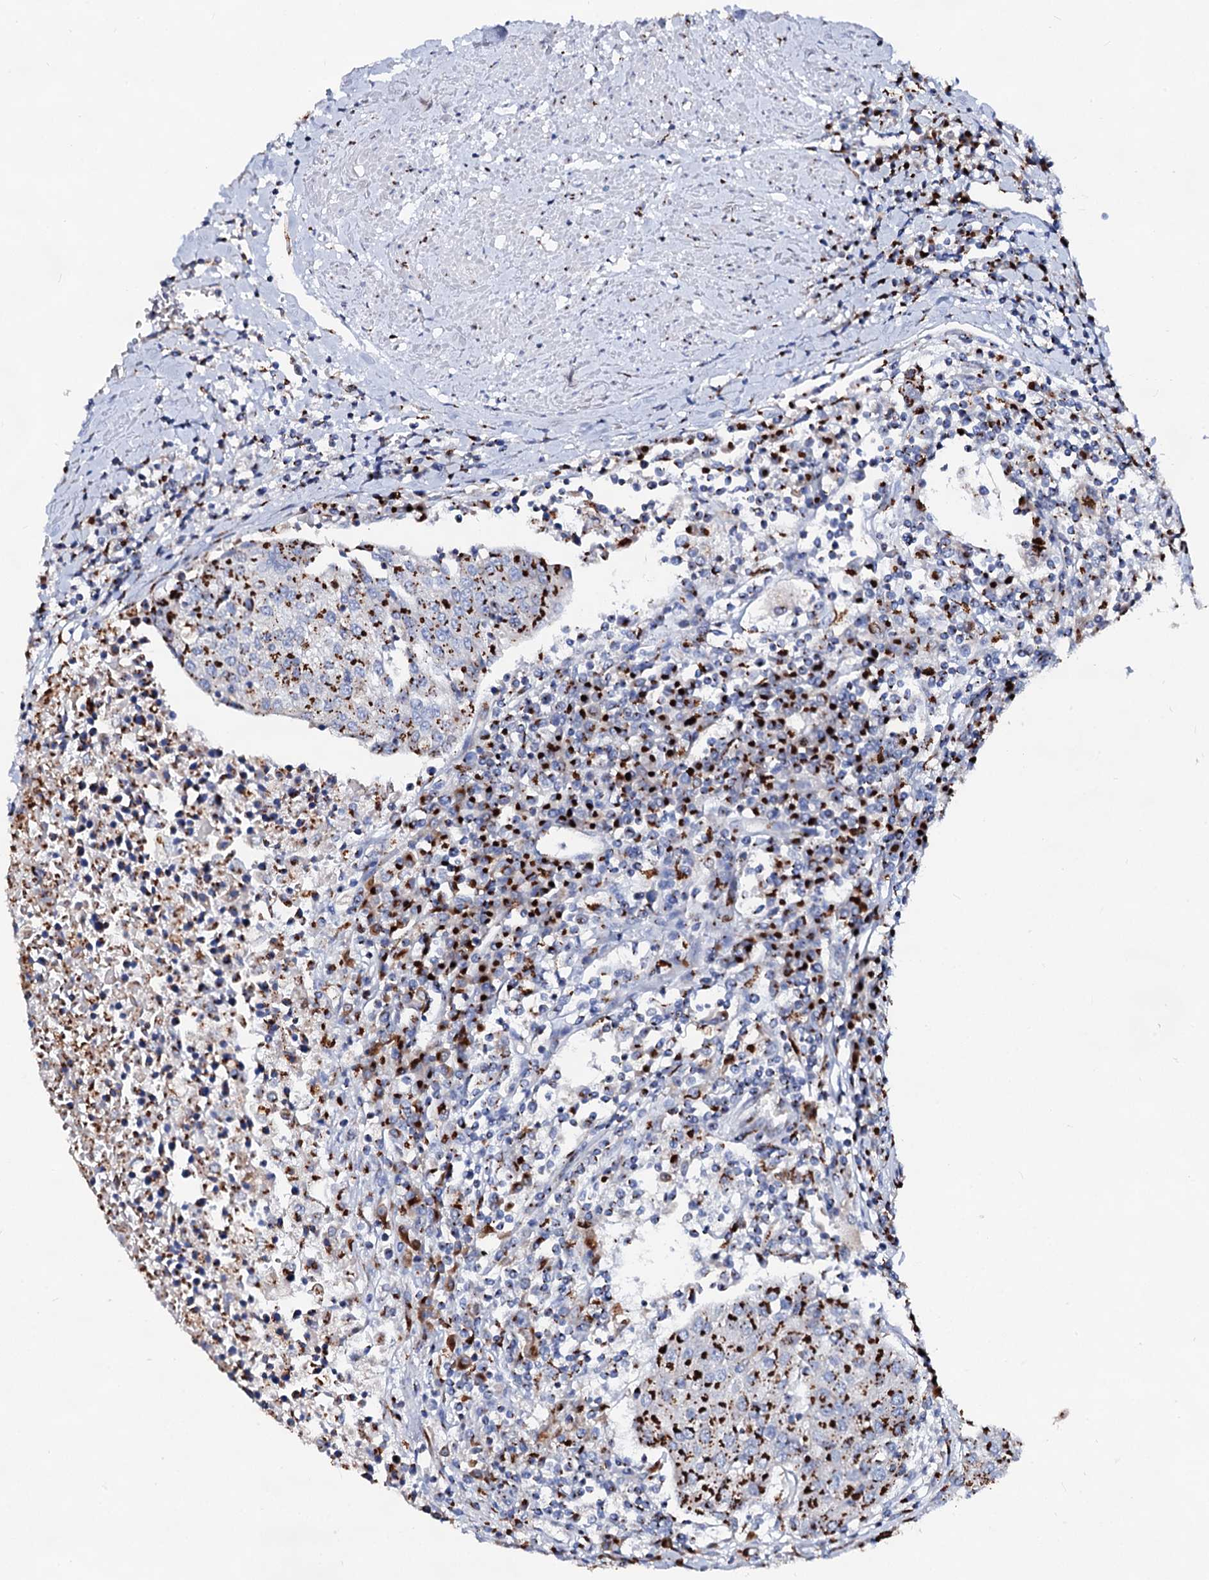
{"staining": {"intensity": "strong", "quantity": ">75%", "location": "cytoplasmic/membranous"}, "tissue": "urothelial cancer", "cell_type": "Tumor cells", "image_type": "cancer", "snomed": [{"axis": "morphology", "description": "Urothelial carcinoma, High grade"}, {"axis": "topography", "description": "Urinary bladder"}], "caption": "Brown immunohistochemical staining in high-grade urothelial carcinoma reveals strong cytoplasmic/membranous positivity in about >75% of tumor cells.", "gene": "TM9SF3", "patient": {"sex": "female", "age": 85}}